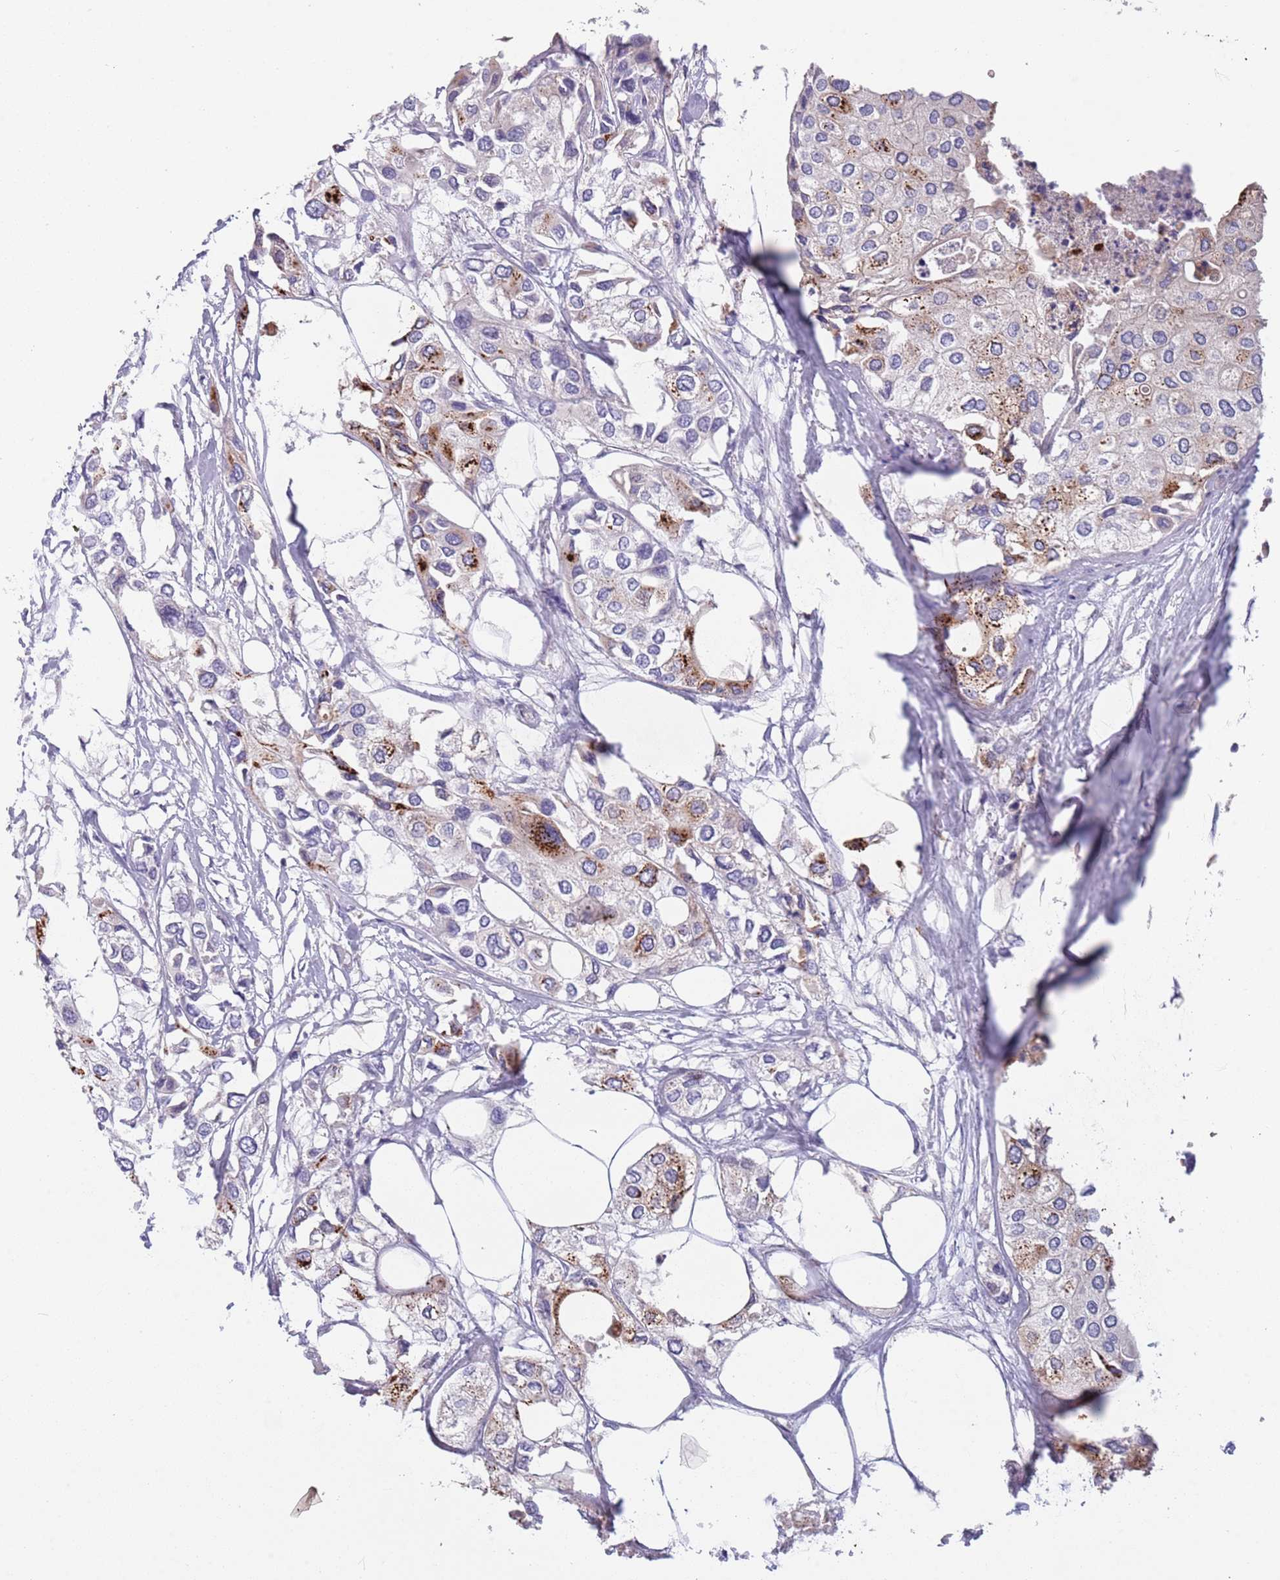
{"staining": {"intensity": "strong", "quantity": "25%-75%", "location": "cytoplasmic/membranous"}, "tissue": "urothelial cancer", "cell_type": "Tumor cells", "image_type": "cancer", "snomed": [{"axis": "morphology", "description": "Urothelial carcinoma, High grade"}, {"axis": "topography", "description": "Urinary bladder"}], "caption": "A high amount of strong cytoplasmic/membranous staining is appreciated in about 25%-75% of tumor cells in urothelial cancer tissue. The staining was performed using DAB to visualize the protein expression in brown, while the nuclei were stained in blue with hematoxylin (Magnification: 20x).", "gene": "MAN1C1", "patient": {"sex": "male", "age": 64}}